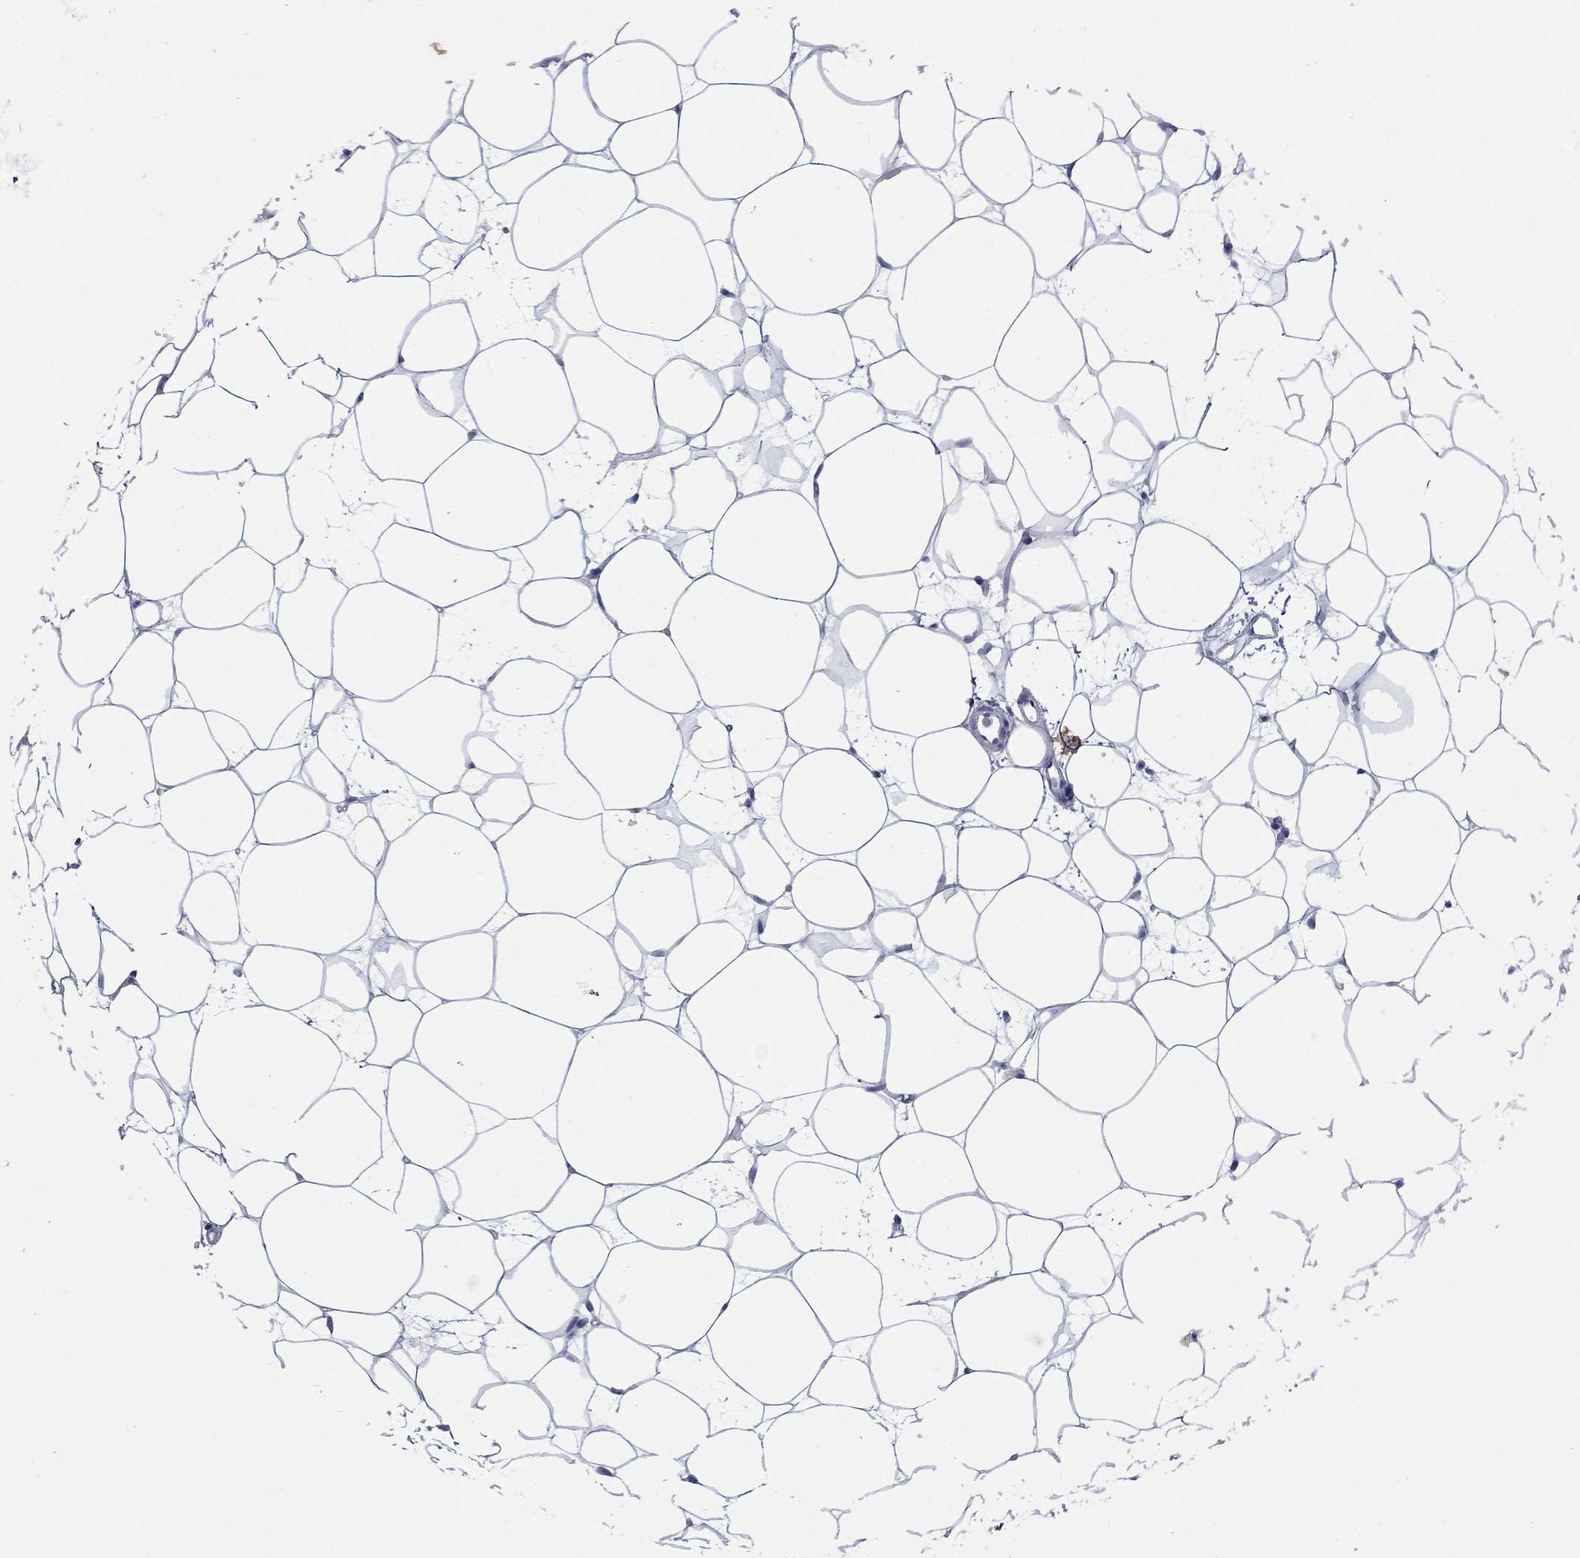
{"staining": {"intensity": "negative", "quantity": "none", "location": "none"}, "tissue": "breast", "cell_type": "Adipocytes", "image_type": "normal", "snomed": [{"axis": "morphology", "description": "Normal tissue, NOS"}, {"axis": "topography", "description": "Breast"}], "caption": "Breast was stained to show a protein in brown. There is no significant staining in adipocytes. Nuclei are stained in blue.", "gene": "KRT75", "patient": {"sex": "female", "age": 37}}